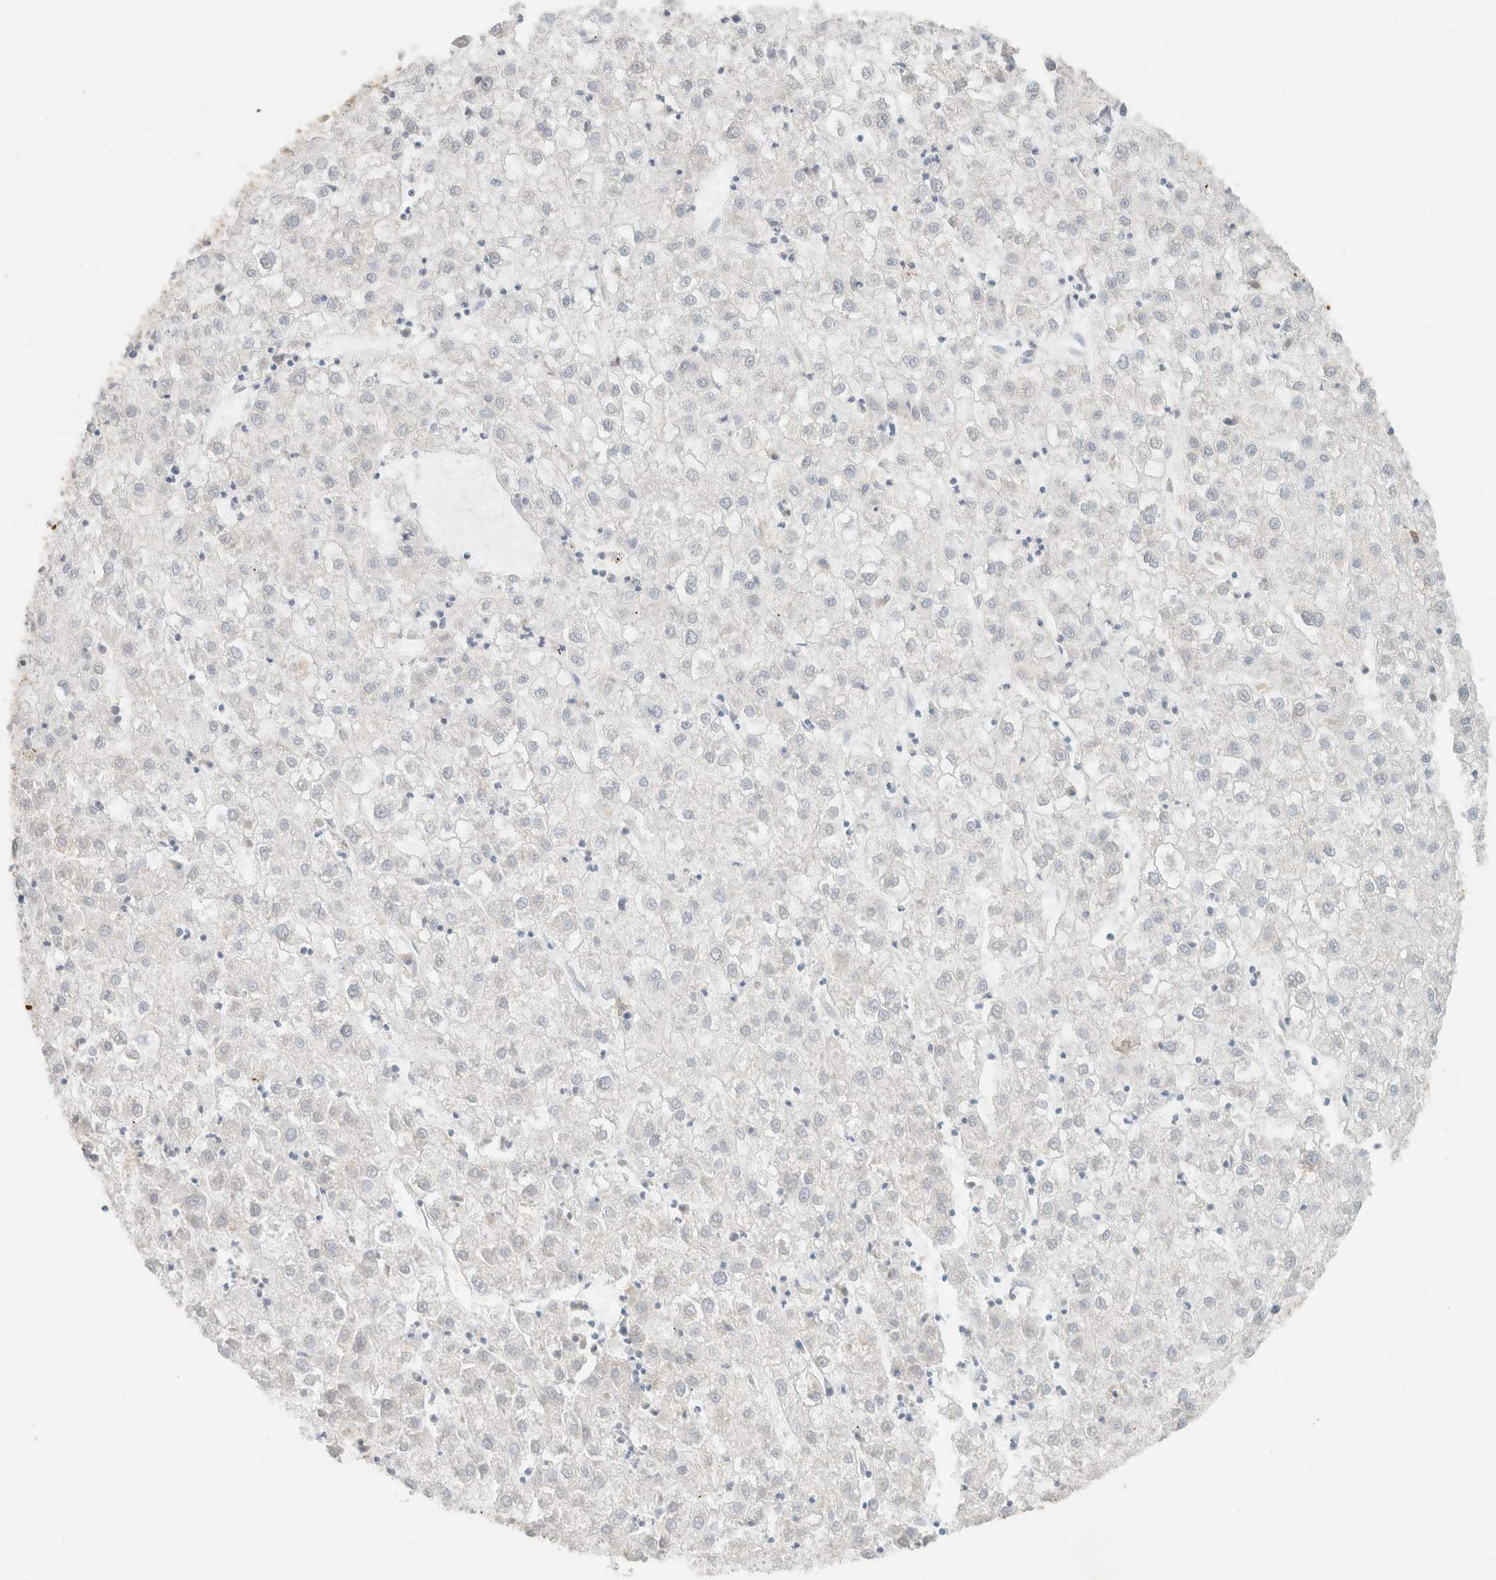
{"staining": {"intensity": "negative", "quantity": "none", "location": "none"}, "tissue": "liver cancer", "cell_type": "Tumor cells", "image_type": "cancer", "snomed": [{"axis": "morphology", "description": "Carcinoma, Hepatocellular, NOS"}, {"axis": "topography", "description": "Liver"}], "caption": "Immunohistochemical staining of liver cancer (hepatocellular carcinoma) exhibits no significant staining in tumor cells. (Immunohistochemistry, brightfield microscopy, high magnification).", "gene": "CPA1", "patient": {"sex": "male", "age": 72}}